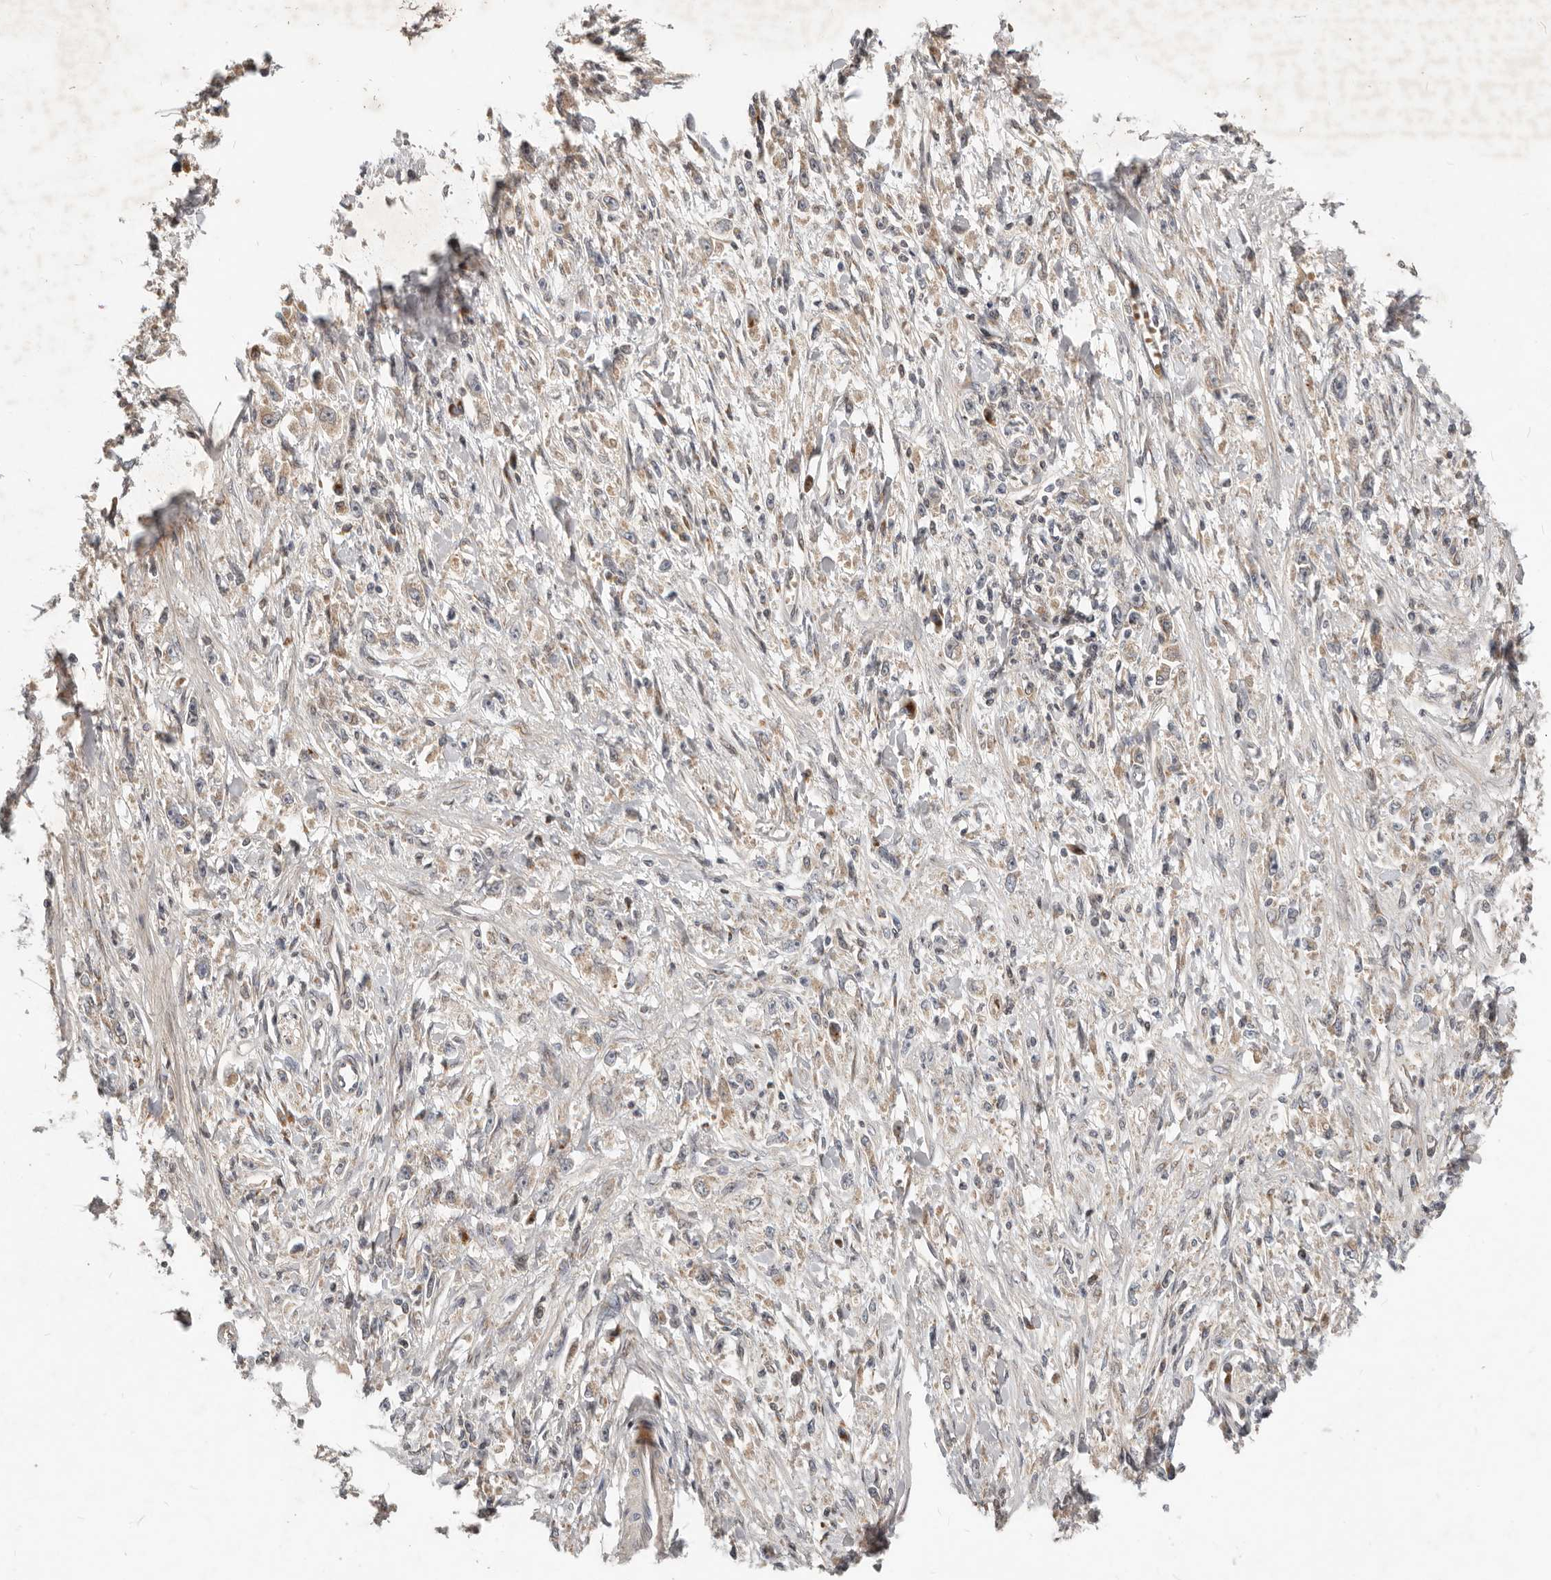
{"staining": {"intensity": "negative", "quantity": "none", "location": "none"}, "tissue": "stomach cancer", "cell_type": "Tumor cells", "image_type": "cancer", "snomed": [{"axis": "morphology", "description": "Adenocarcinoma, NOS"}, {"axis": "topography", "description": "Stomach"}], "caption": "This is a histopathology image of IHC staining of stomach adenocarcinoma, which shows no expression in tumor cells.", "gene": "NPY4R", "patient": {"sex": "female", "age": 59}}